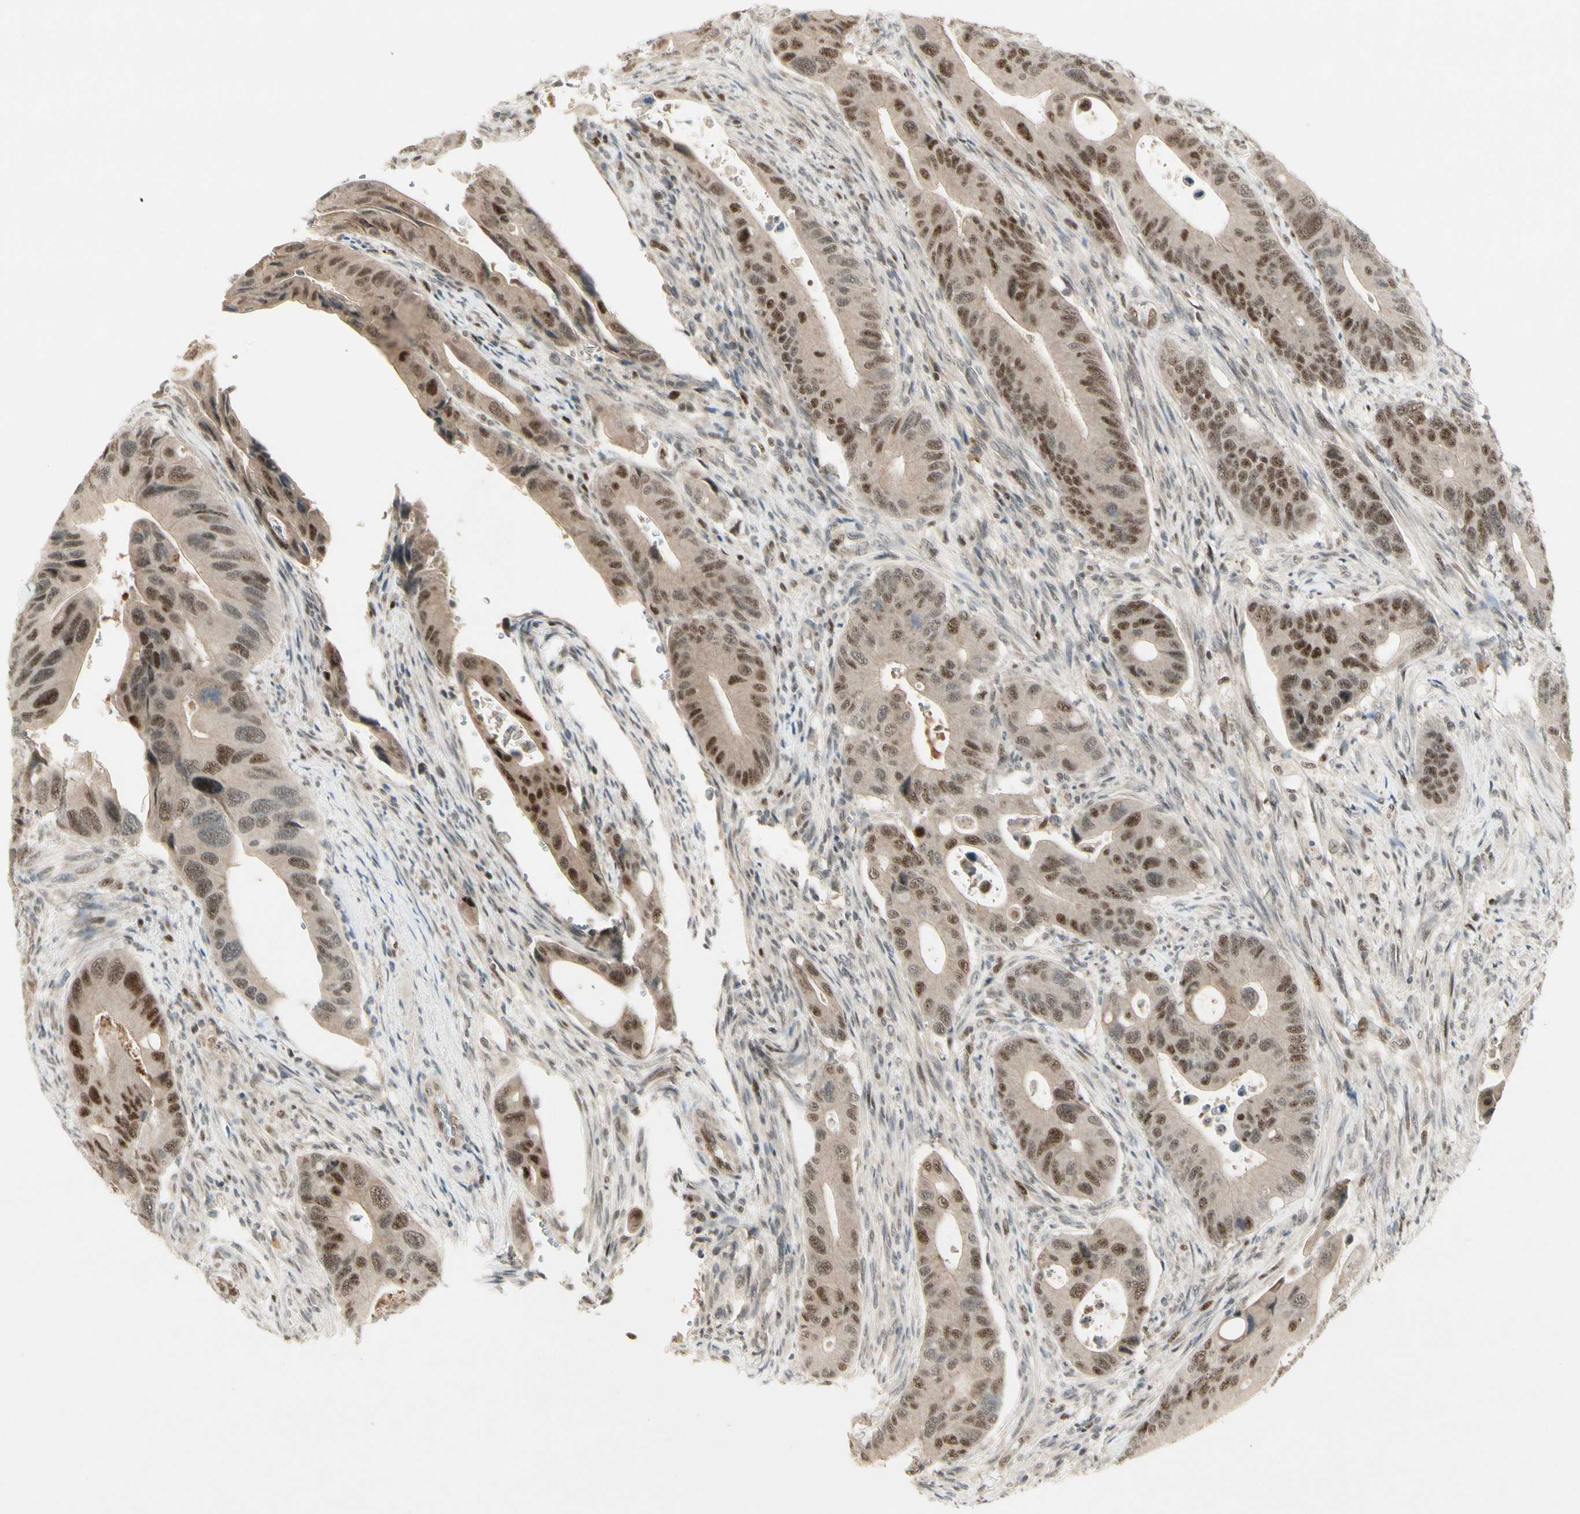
{"staining": {"intensity": "strong", "quantity": "25%-75%", "location": "nuclear"}, "tissue": "colorectal cancer", "cell_type": "Tumor cells", "image_type": "cancer", "snomed": [{"axis": "morphology", "description": "Adenocarcinoma, NOS"}, {"axis": "topography", "description": "Rectum"}], "caption": "A brown stain labels strong nuclear expression of a protein in human colorectal cancer tumor cells. Using DAB (3,3'-diaminobenzidine) (brown) and hematoxylin (blue) stains, captured at high magnification using brightfield microscopy.", "gene": "CDK11A", "patient": {"sex": "female", "age": 57}}